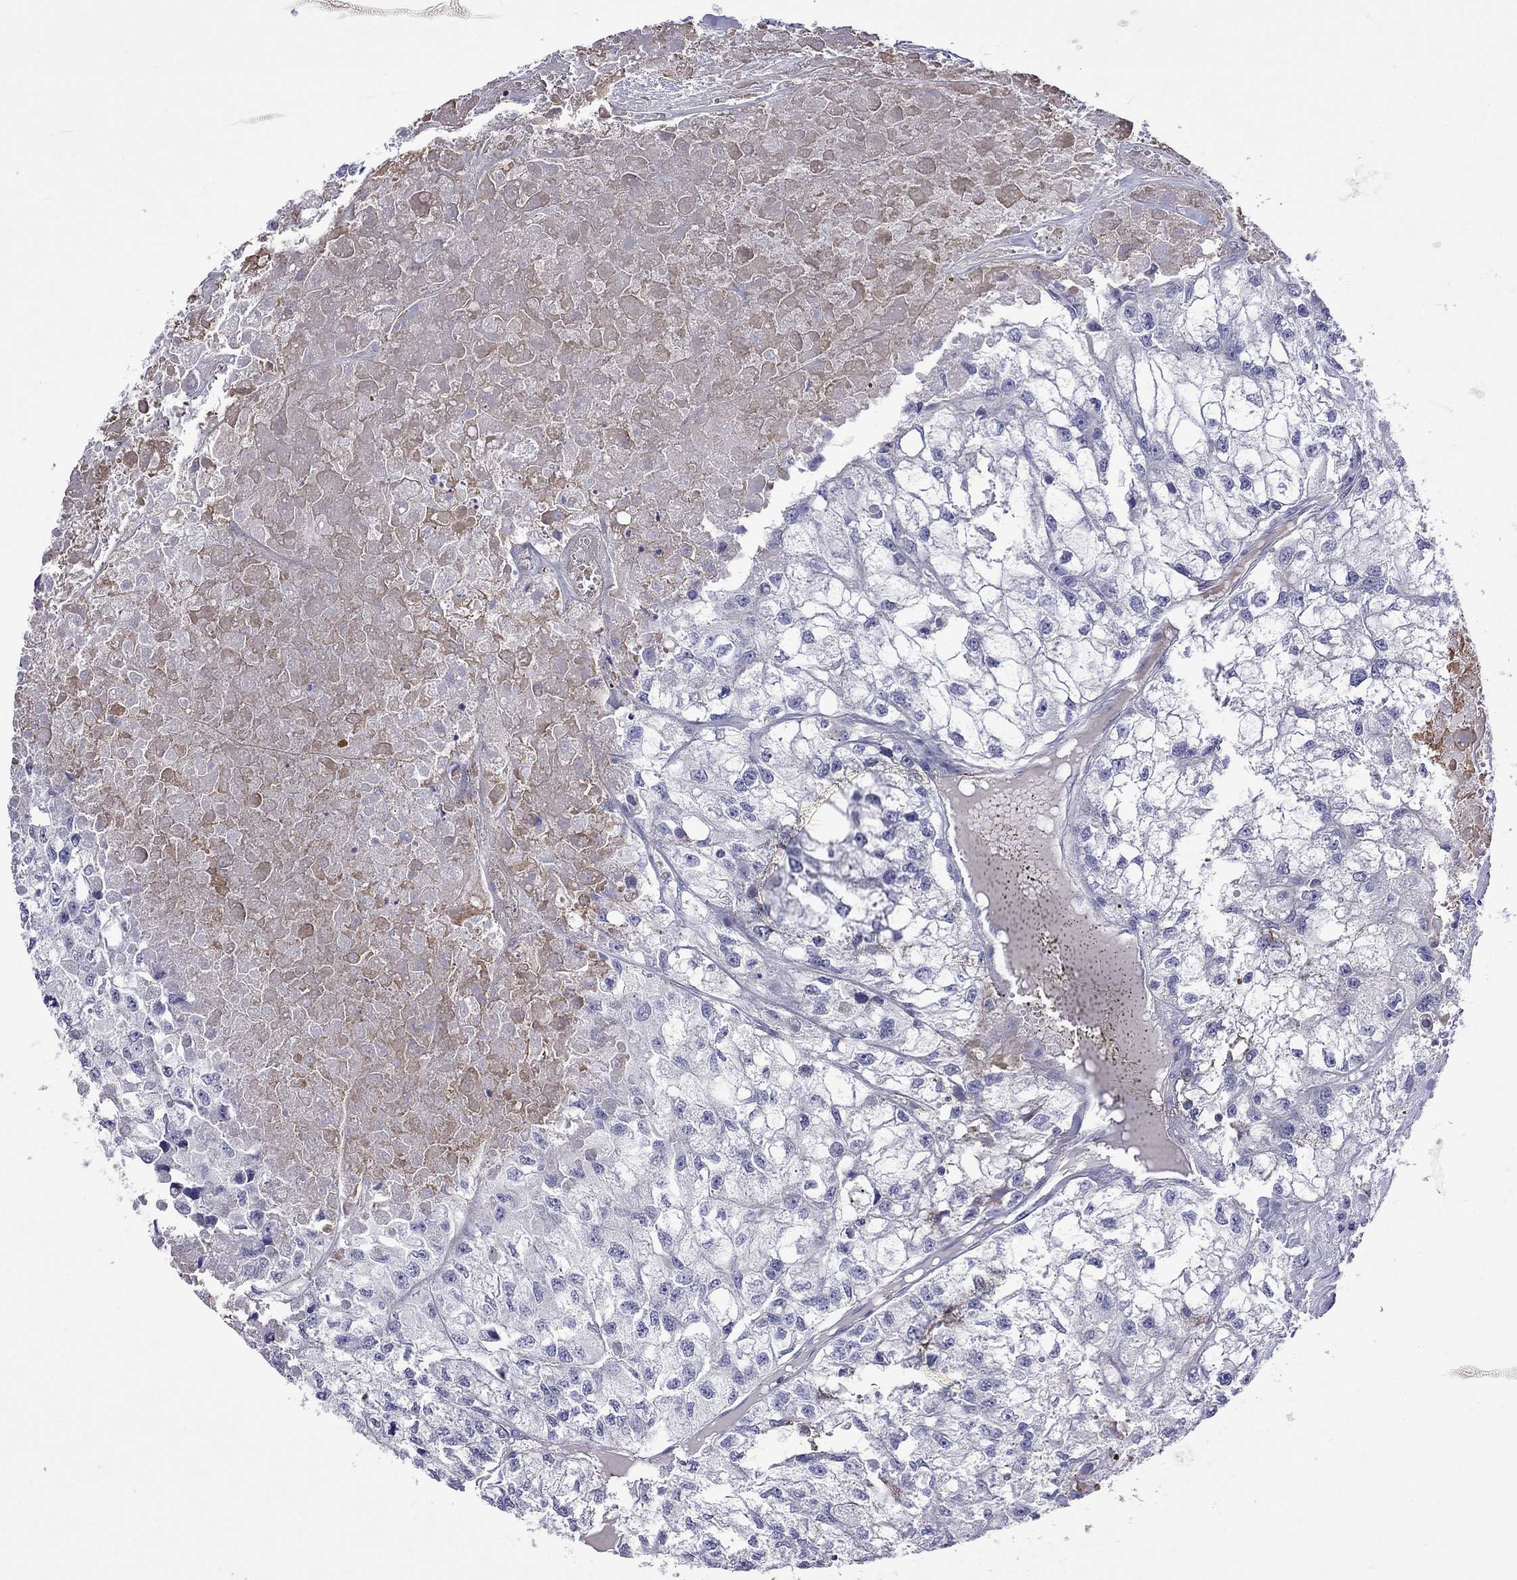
{"staining": {"intensity": "negative", "quantity": "none", "location": "none"}, "tissue": "renal cancer", "cell_type": "Tumor cells", "image_type": "cancer", "snomed": [{"axis": "morphology", "description": "Adenocarcinoma, NOS"}, {"axis": "topography", "description": "Kidney"}], "caption": "High magnification brightfield microscopy of renal cancer (adenocarcinoma) stained with DAB (3,3'-diaminobenzidine) (brown) and counterstained with hematoxylin (blue): tumor cells show no significant expression.", "gene": "STAR", "patient": {"sex": "male", "age": 56}}